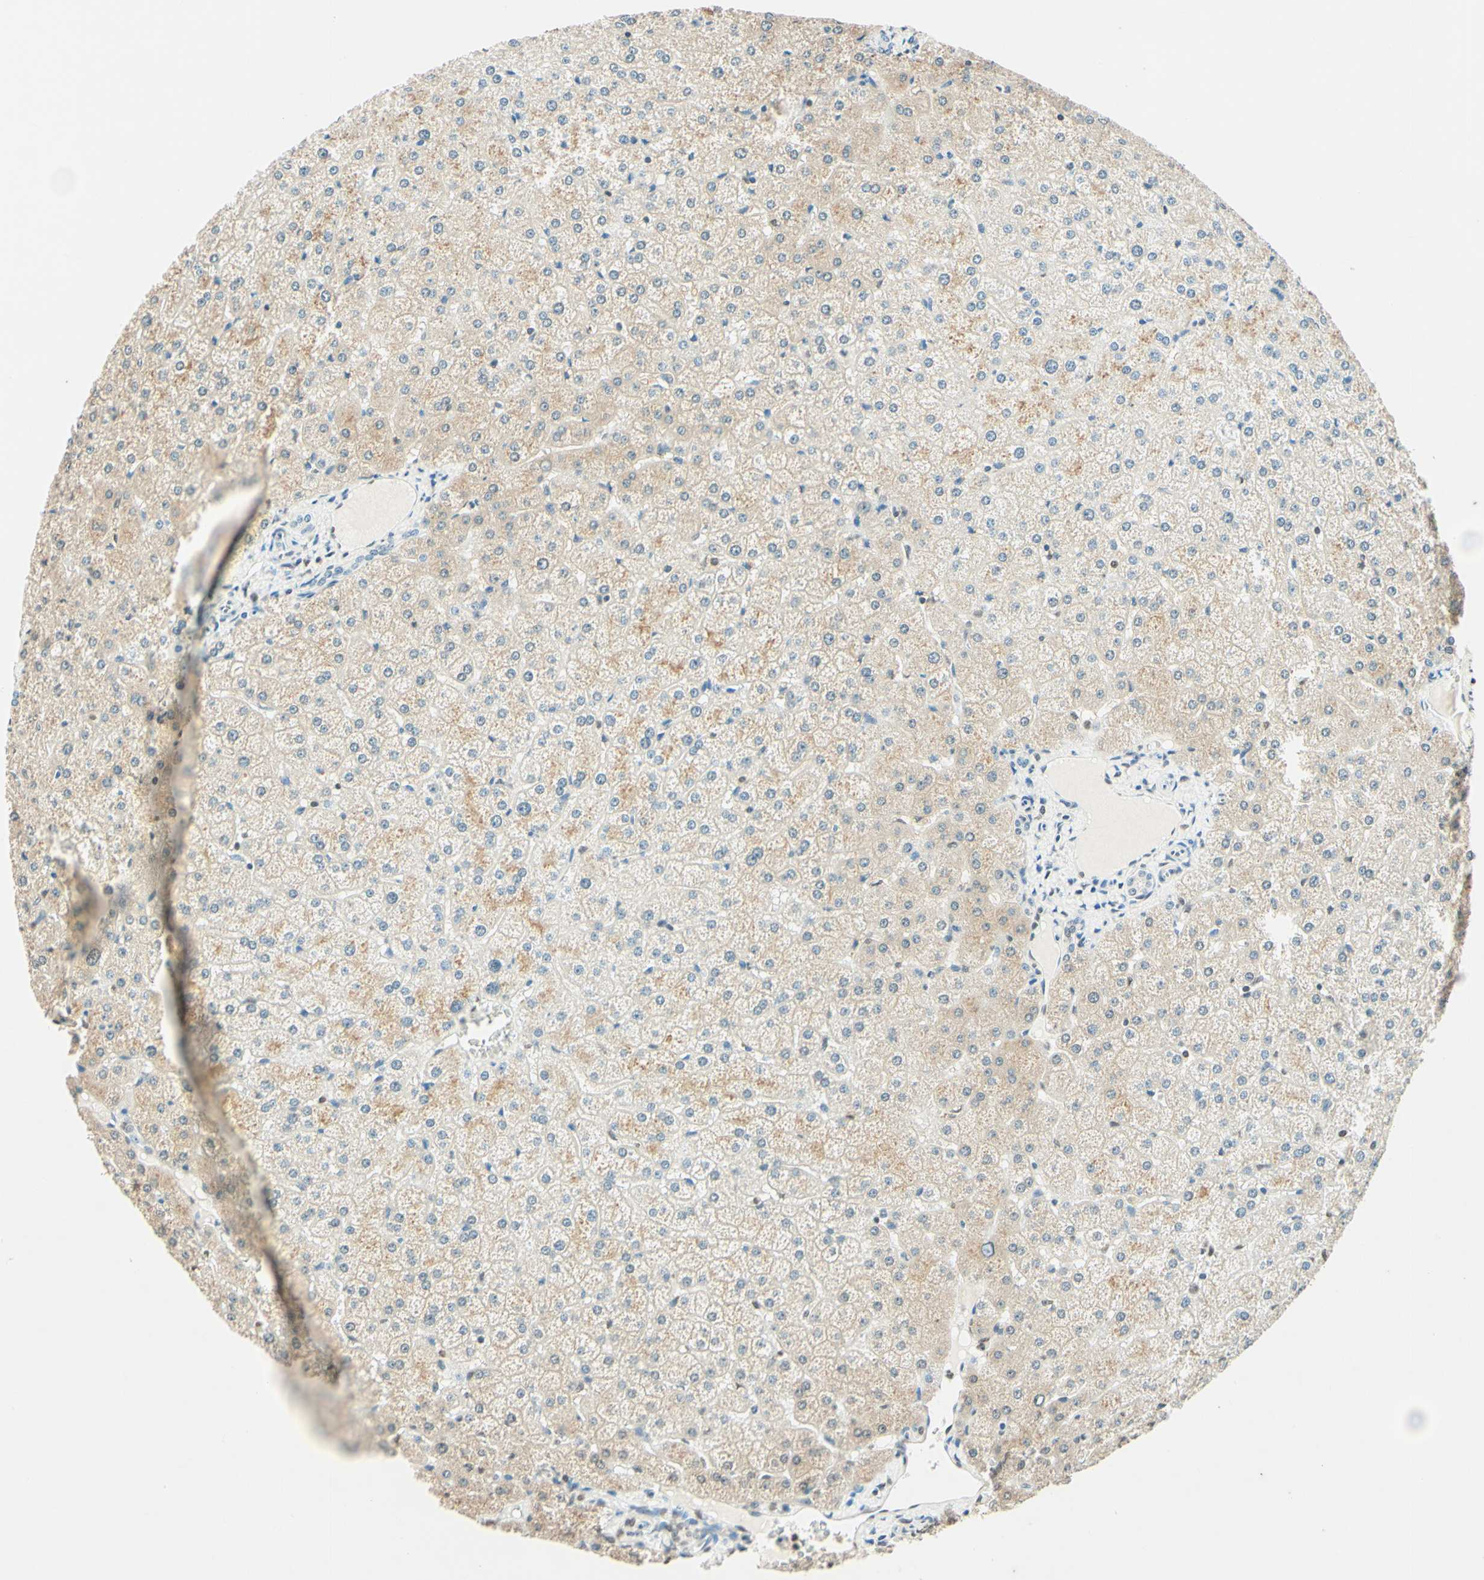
{"staining": {"intensity": "negative", "quantity": "none", "location": "none"}, "tissue": "liver", "cell_type": "Cholangiocytes", "image_type": "normal", "snomed": [{"axis": "morphology", "description": "Normal tissue, NOS"}, {"axis": "topography", "description": "Liver"}], "caption": "Liver stained for a protein using immunohistochemistry displays no staining cholangiocytes.", "gene": "MSH2", "patient": {"sex": "female", "age": 32}}